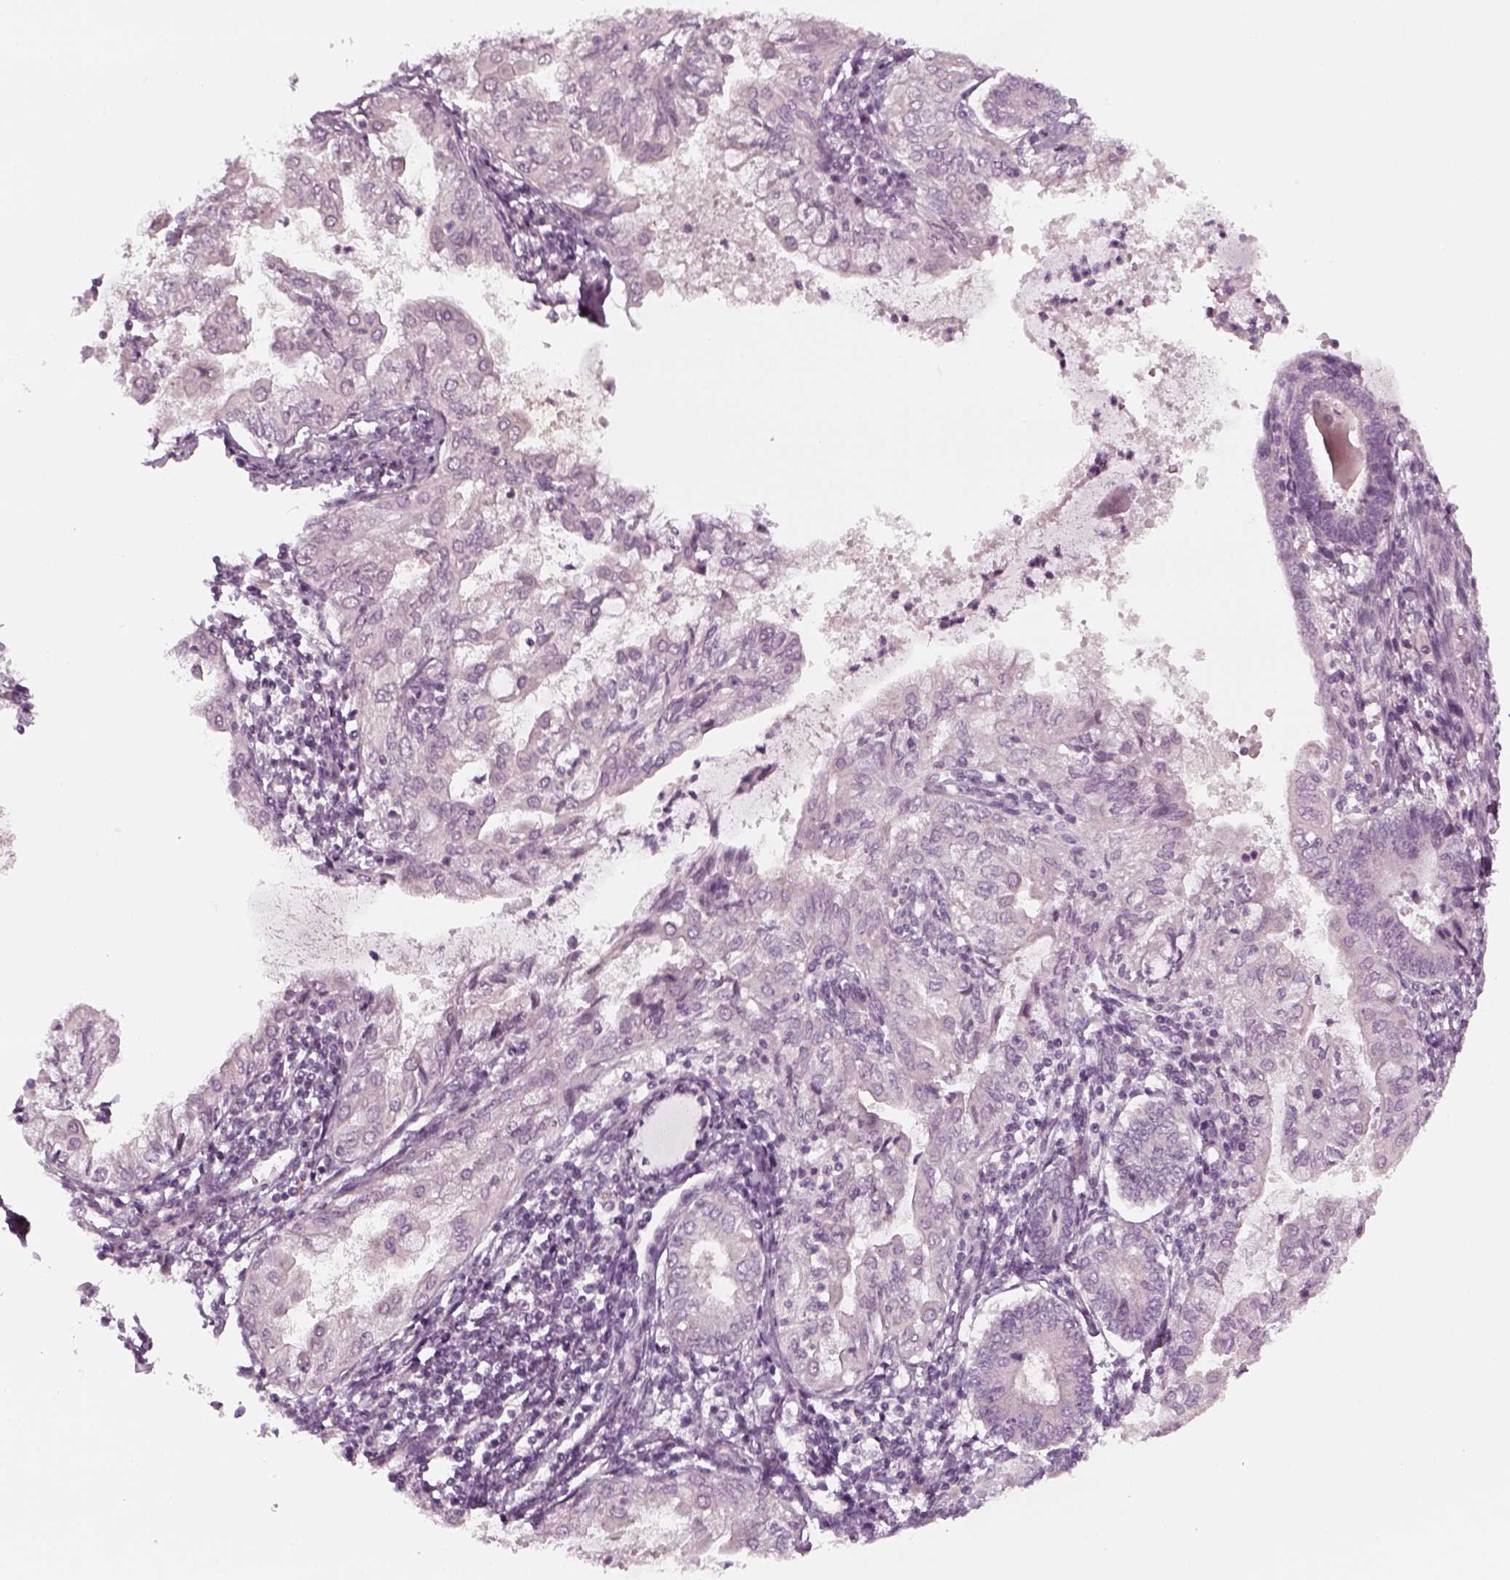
{"staining": {"intensity": "negative", "quantity": "none", "location": "none"}, "tissue": "endometrial cancer", "cell_type": "Tumor cells", "image_type": "cancer", "snomed": [{"axis": "morphology", "description": "Adenocarcinoma, NOS"}, {"axis": "topography", "description": "Endometrium"}], "caption": "The image shows no significant staining in tumor cells of endometrial adenocarcinoma. (DAB IHC visualized using brightfield microscopy, high magnification).", "gene": "PNMT", "patient": {"sex": "female", "age": 68}}